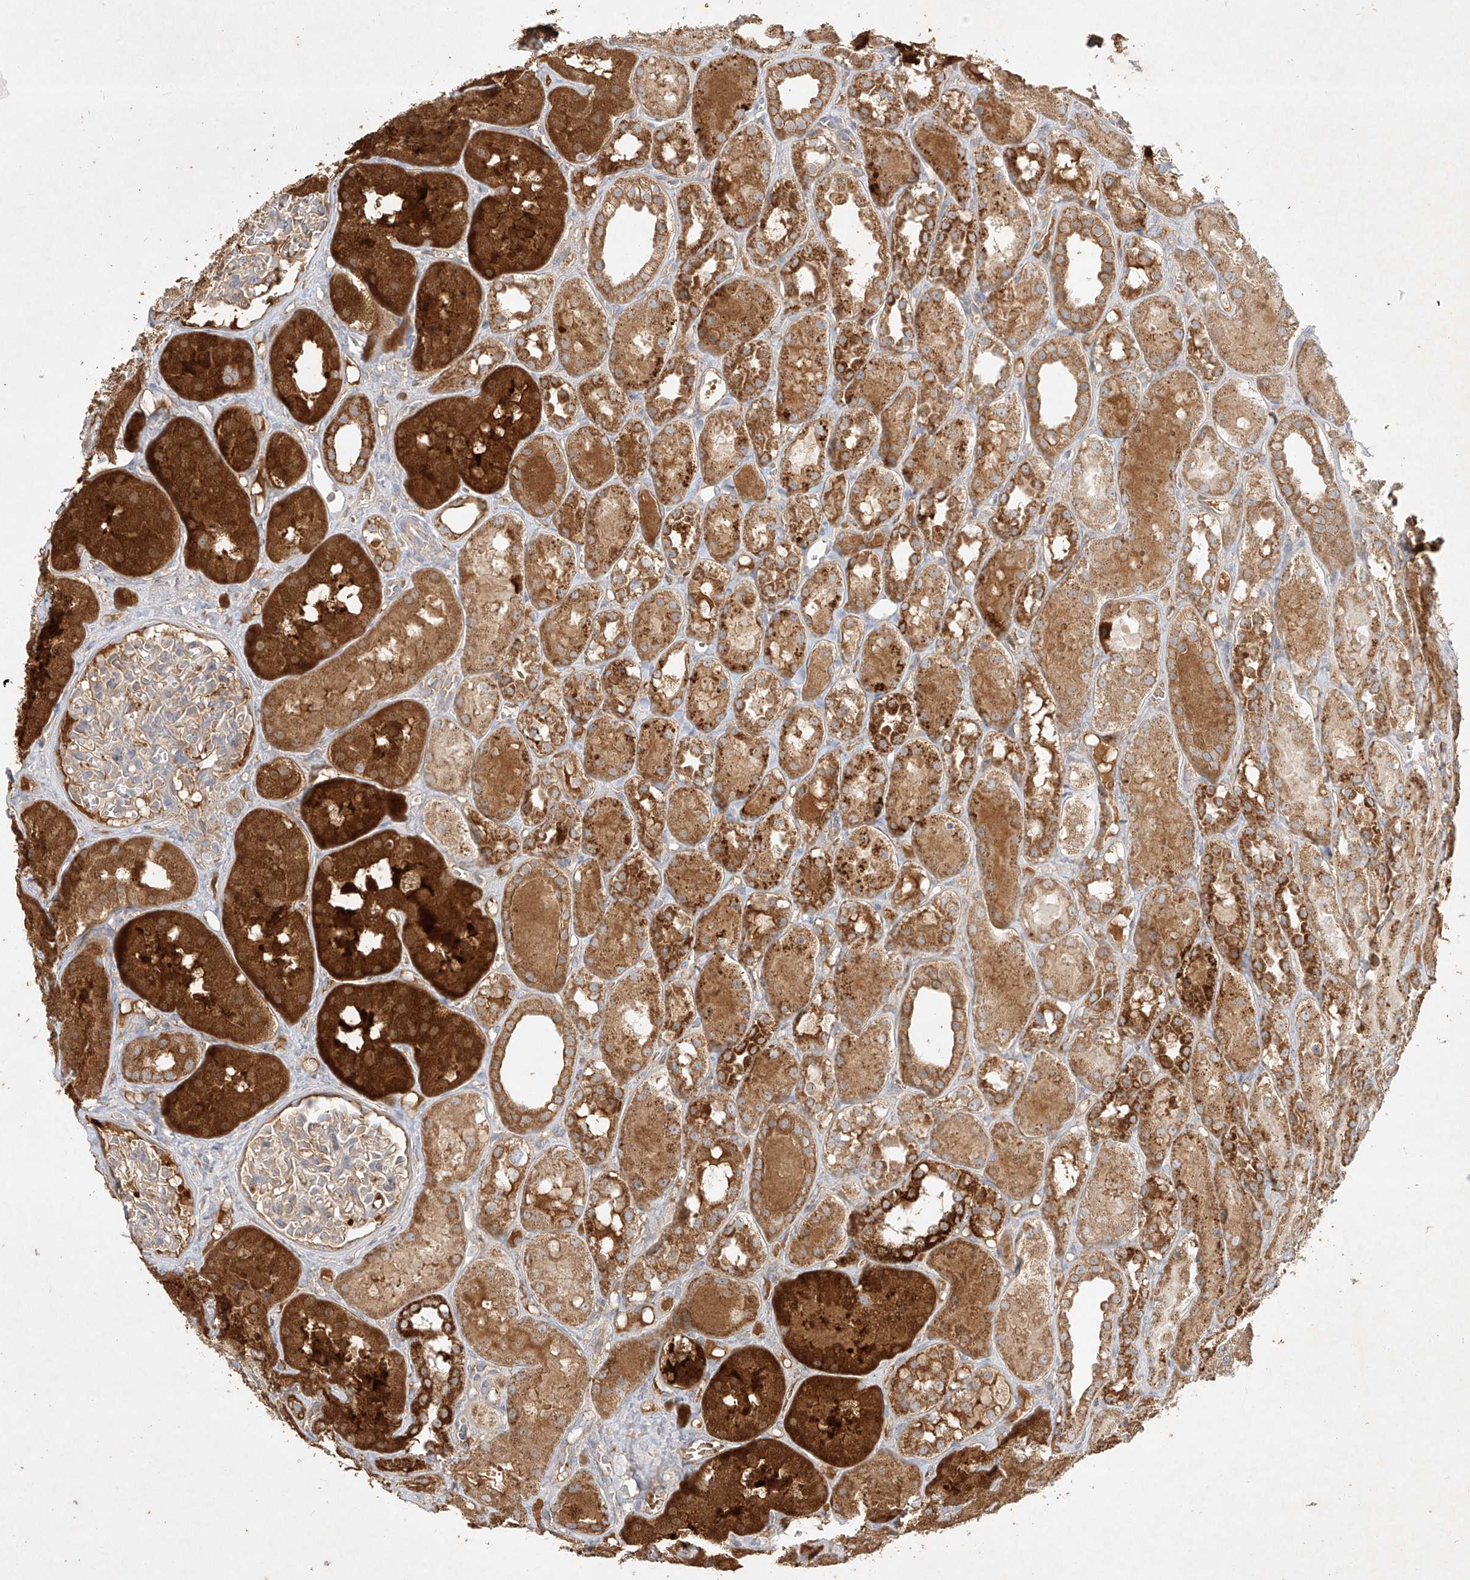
{"staining": {"intensity": "weak", "quantity": "25%-75%", "location": "cytoplasmic/membranous"}, "tissue": "kidney", "cell_type": "Cells in glomeruli", "image_type": "normal", "snomed": [{"axis": "morphology", "description": "Normal tissue, NOS"}, {"axis": "topography", "description": "Kidney"}], "caption": "Immunohistochemistry (IHC) of benign kidney demonstrates low levels of weak cytoplasmic/membranous staining in about 25%-75% of cells in glomeruli. (DAB IHC with brightfield microscopy, high magnification).", "gene": "KPNA7", "patient": {"sex": "male", "age": 16}}